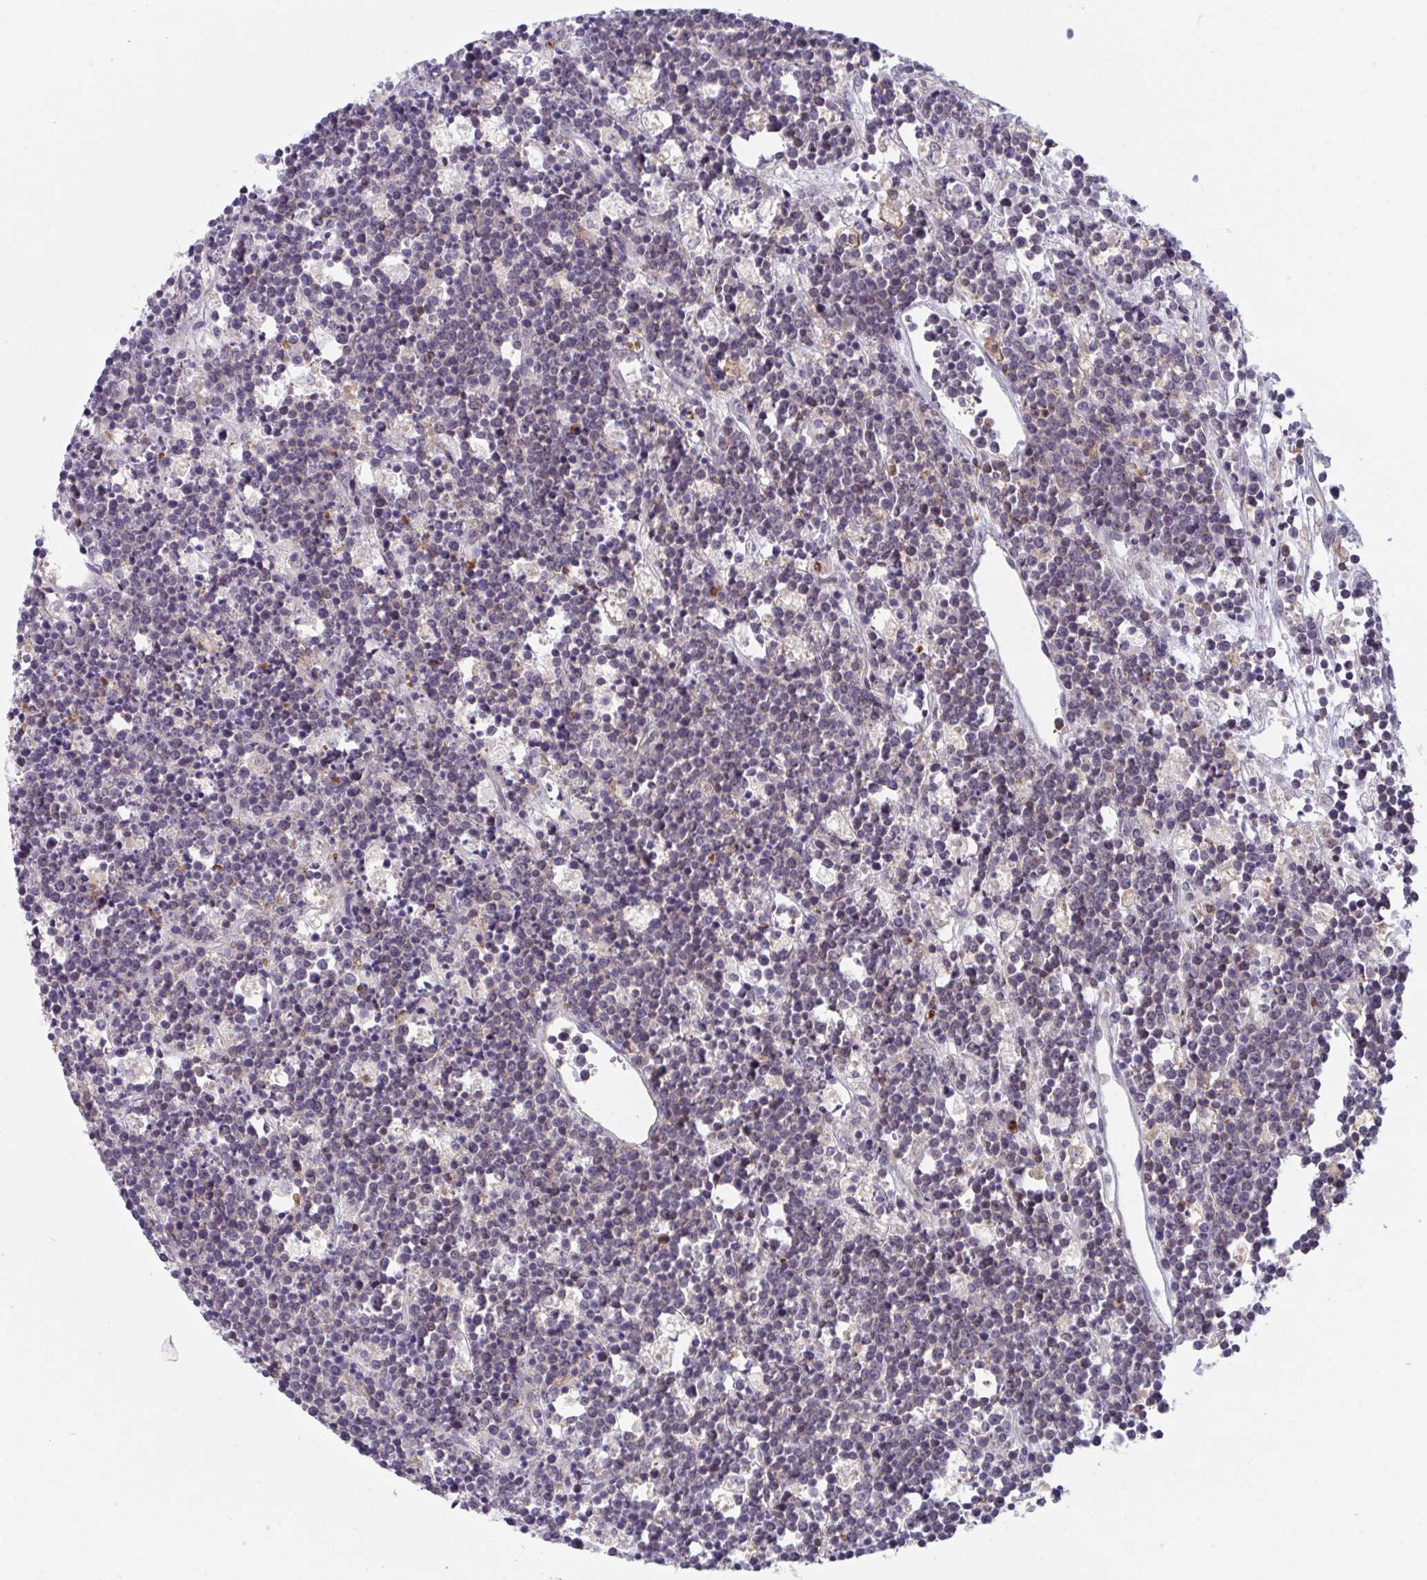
{"staining": {"intensity": "negative", "quantity": "none", "location": "none"}, "tissue": "lymphoma", "cell_type": "Tumor cells", "image_type": "cancer", "snomed": [{"axis": "morphology", "description": "Malignant lymphoma, non-Hodgkin's type, High grade"}, {"axis": "topography", "description": "Ovary"}], "caption": "IHC photomicrograph of neoplastic tissue: human lymphoma stained with DAB (3,3'-diaminobenzidine) exhibits no significant protein expression in tumor cells.", "gene": "DISP2", "patient": {"sex": "female", "age": 56}}